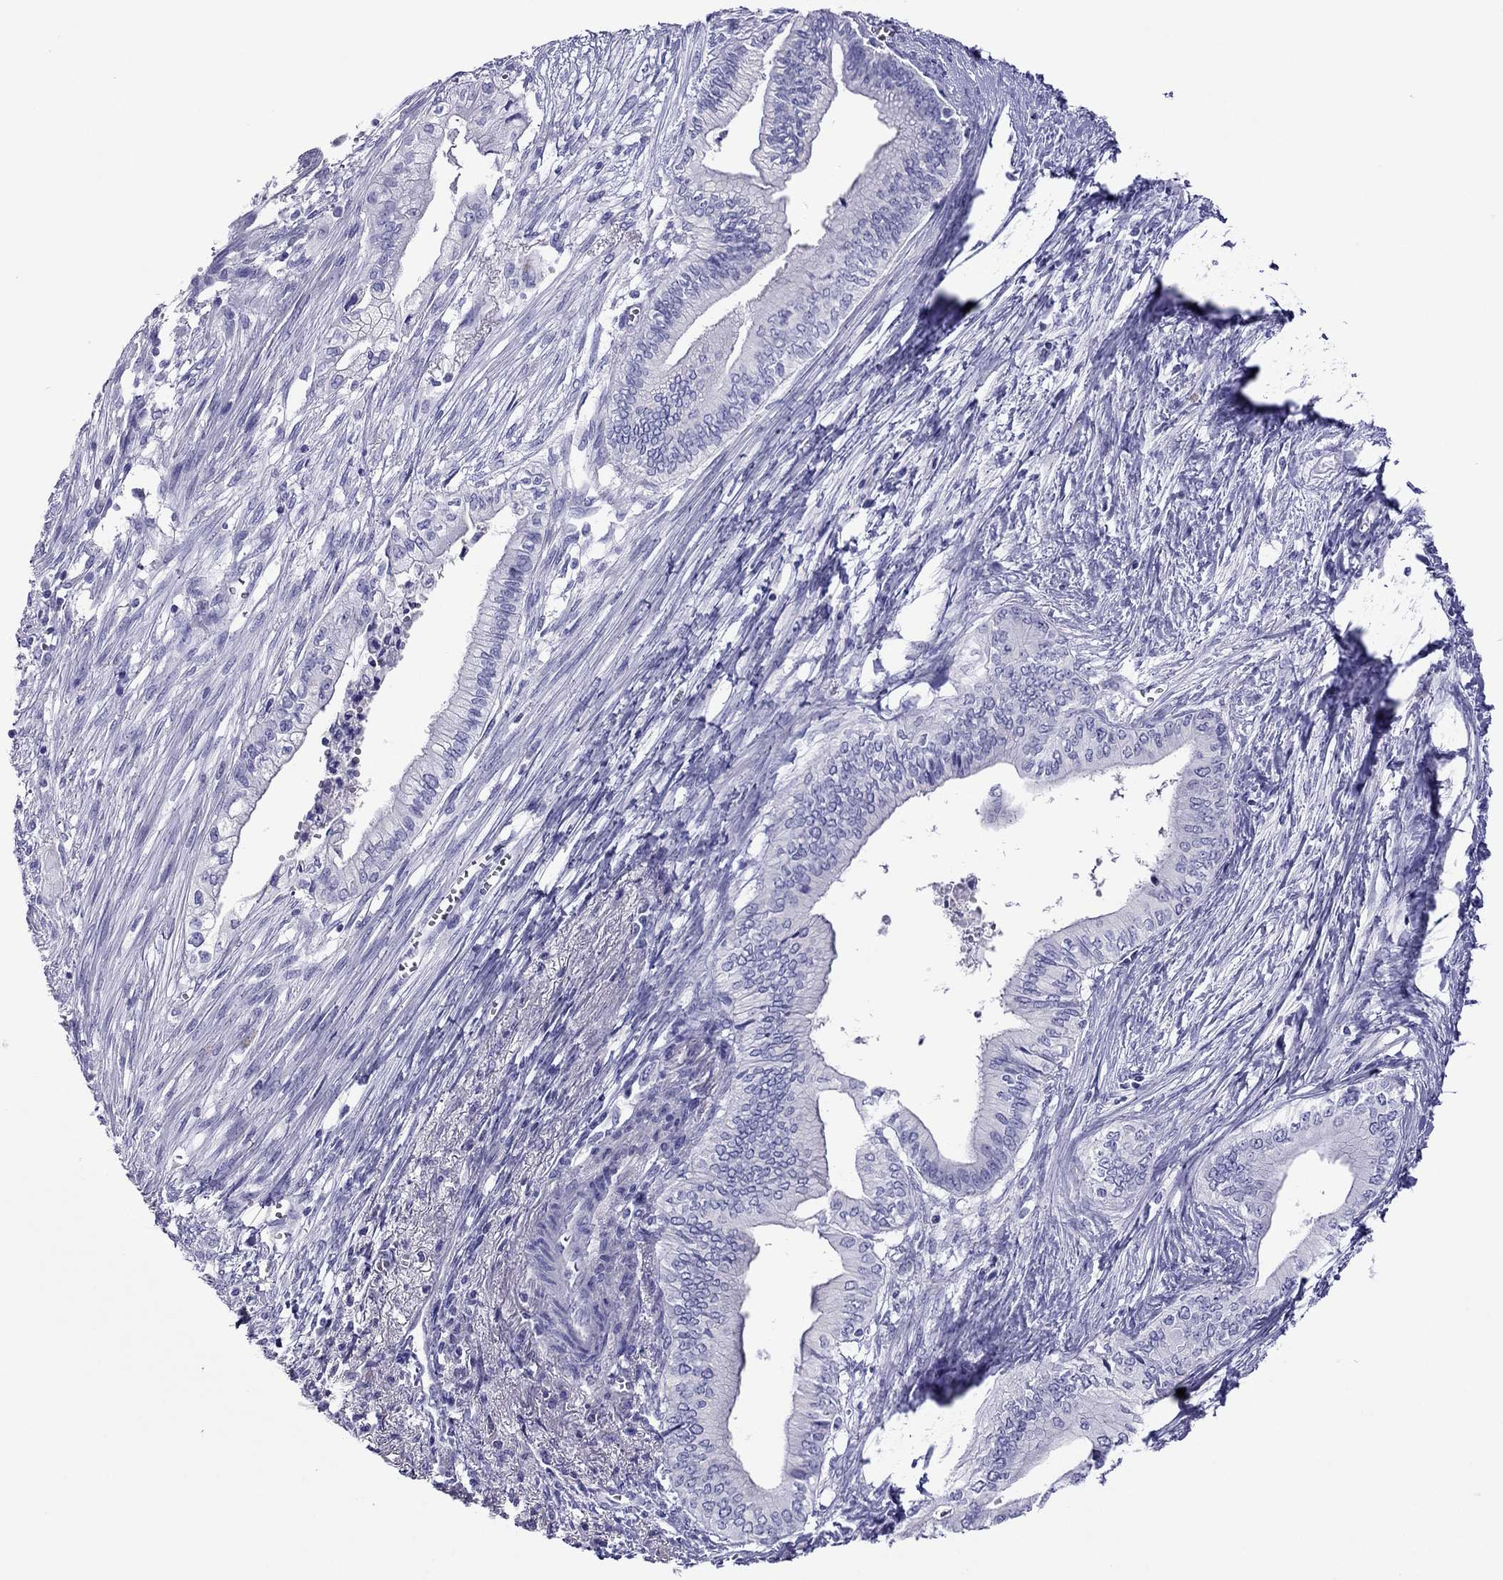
{"staining": {"intensity": "negative", "quantity": "none", "location": "none"}, "tissue": "pancreatic cancer", "cell_type": "Tumor cells", "image_type": "cancer", "snomed": [{"axis": "morphology", "description": "Adenocarcinoma, NOS"}, {"axis": "topography", "description": "Pancreas"}], "caption": "There is no significant expression in tumor cells of adenocarcinoma (pancreatic). (DAB immunohistochemistry (IHC) visualized using brightfield microscopy, high magnification).", "gene": "PCDHA6", "patient": {"sex": "female", "age": 61}}